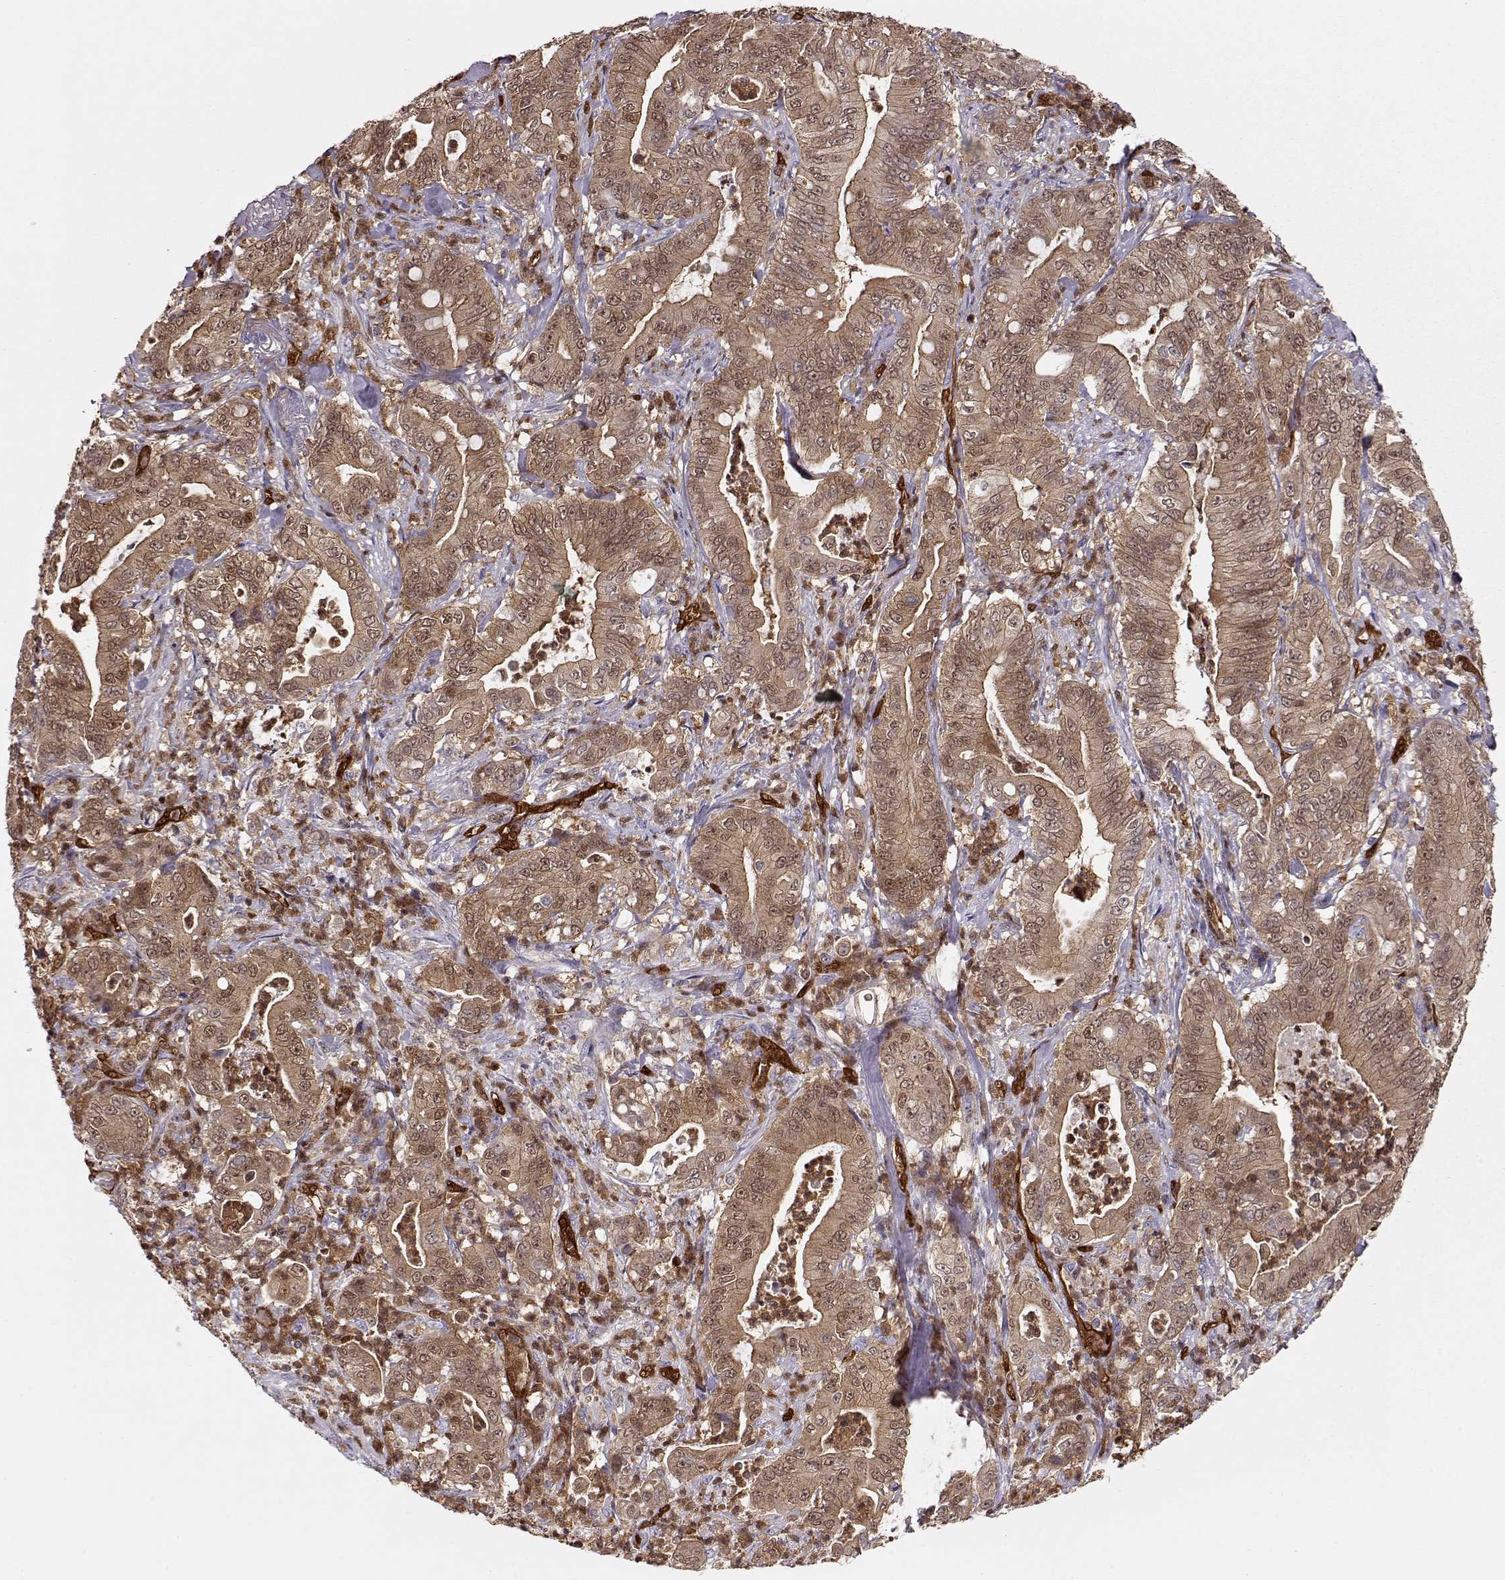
{"staining": {"intensity": "moderate", "quantity": ">75%", "location": "cytoplasmic/membranous"}, "tissue": "pancreatic cancer", "cell_type": "Tumor cells", "image_type": "cancer", "snomed": [{"axis": "morphology", "description": "Adenocarcinoma, NOS"}, {"axis": "topography", "description": "Pancreas"}], "caption": "Immunohistochemical staining of pancreatic cancer (adenocarcinoma) demonstrates medium levels of moderate cytoplasmic/membranous staining in approximately >75% of tumor cells. Immunohistochemistry (ihc) stains the protein in brown and the nuclei are stained blue.", "gene": "PNP", "patient": {"sex": "male", "age": 71}}